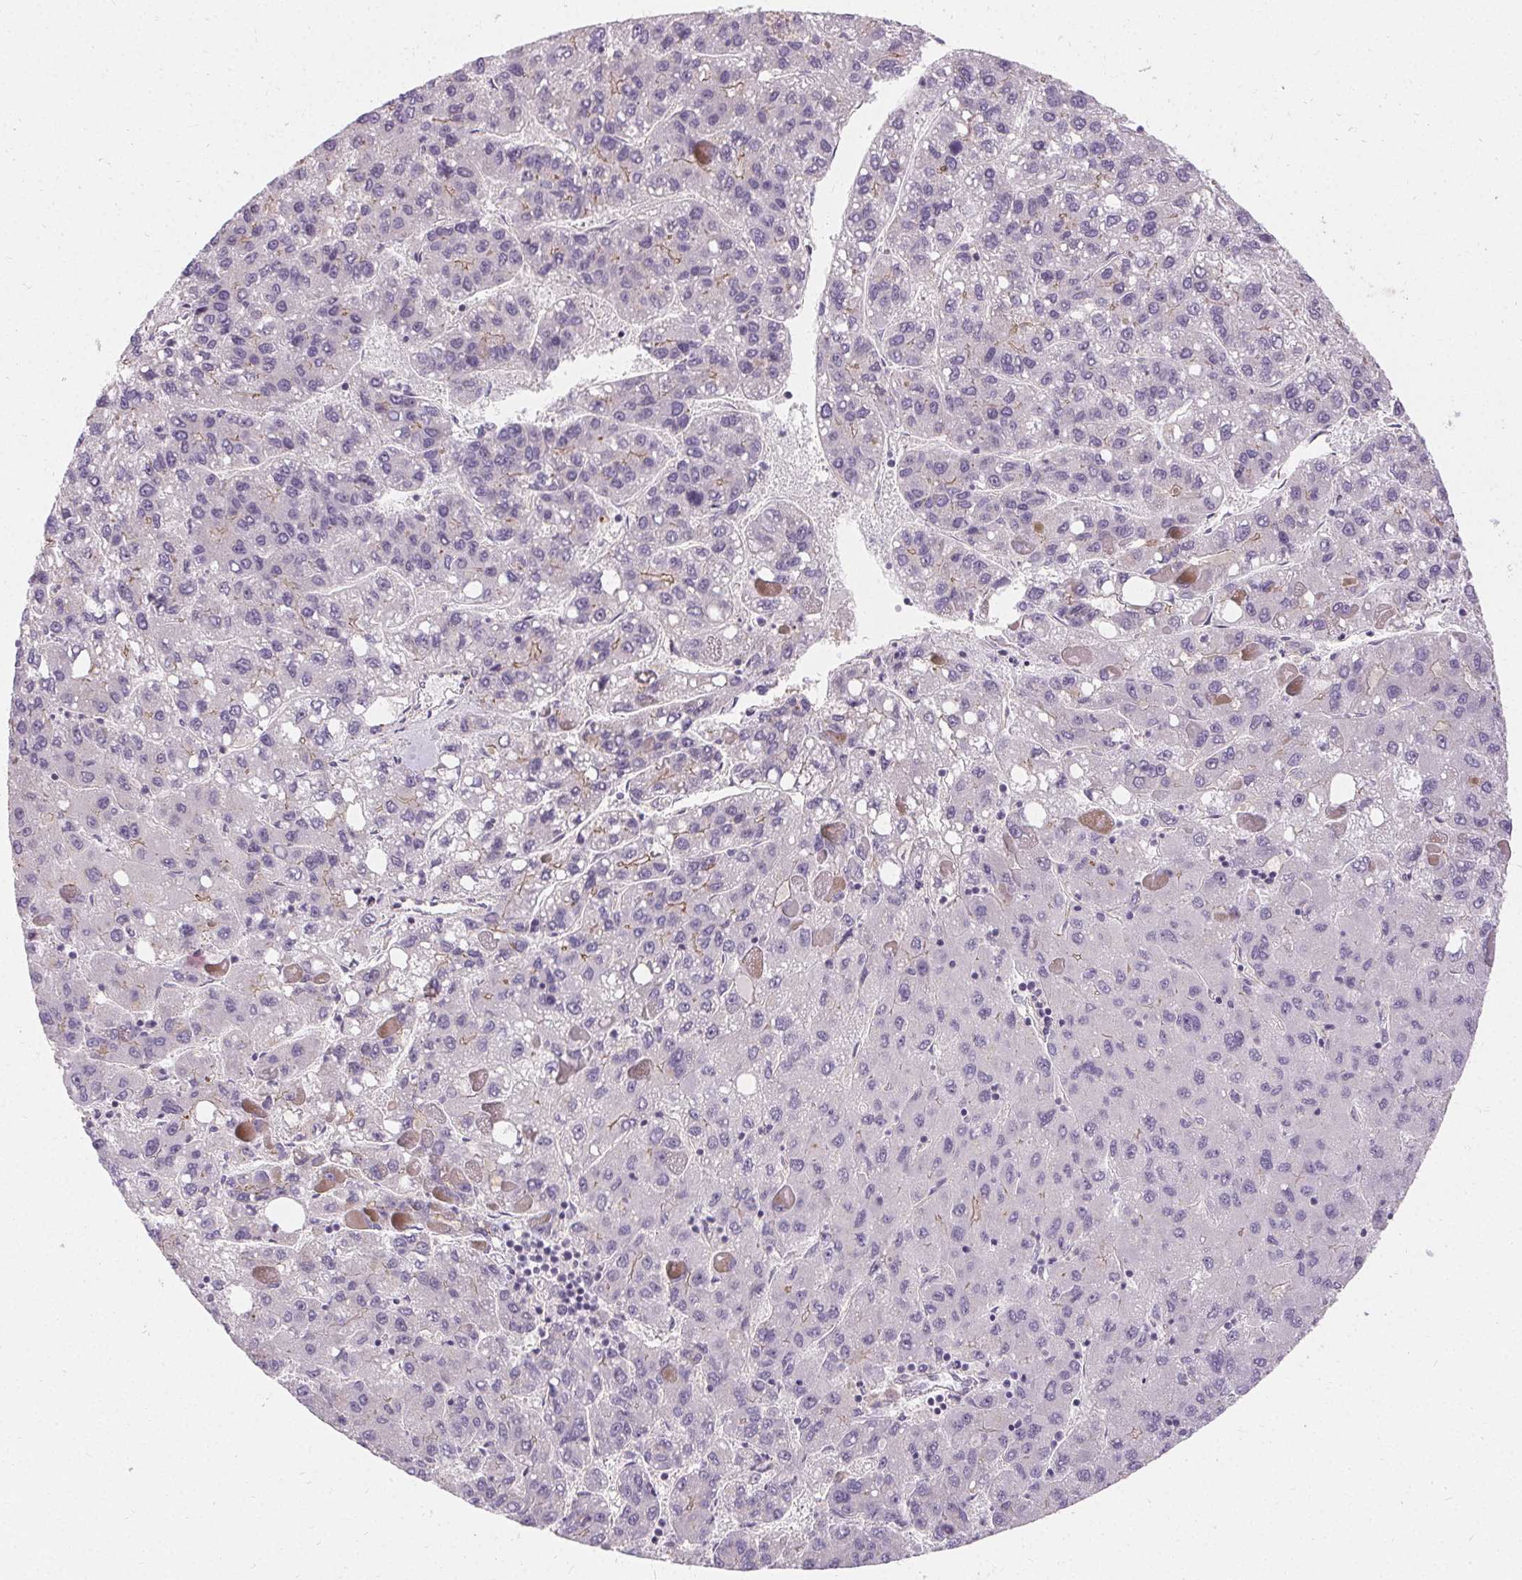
{"staining": {"intensity": "negative", "quantity": "none", "location": "none"}, "tissue": "liver cancer", "cell_type": "Tumor cells", "image_type": "cancer", "snomed": [{"axis": "morphology", "description": "Carcinoma, Hepatocellular, NOS"}, {"axis": "topography", "description": "Liver"}], "caption": "DAB (3,3'-diaminobenzidine) immunohistochemical staining of hepatocellular carcinoma (liver) exhibits no significant positivity in tumor cells.", "gene": "APLP1", "patient": {"sex": "female", "age": 82}}